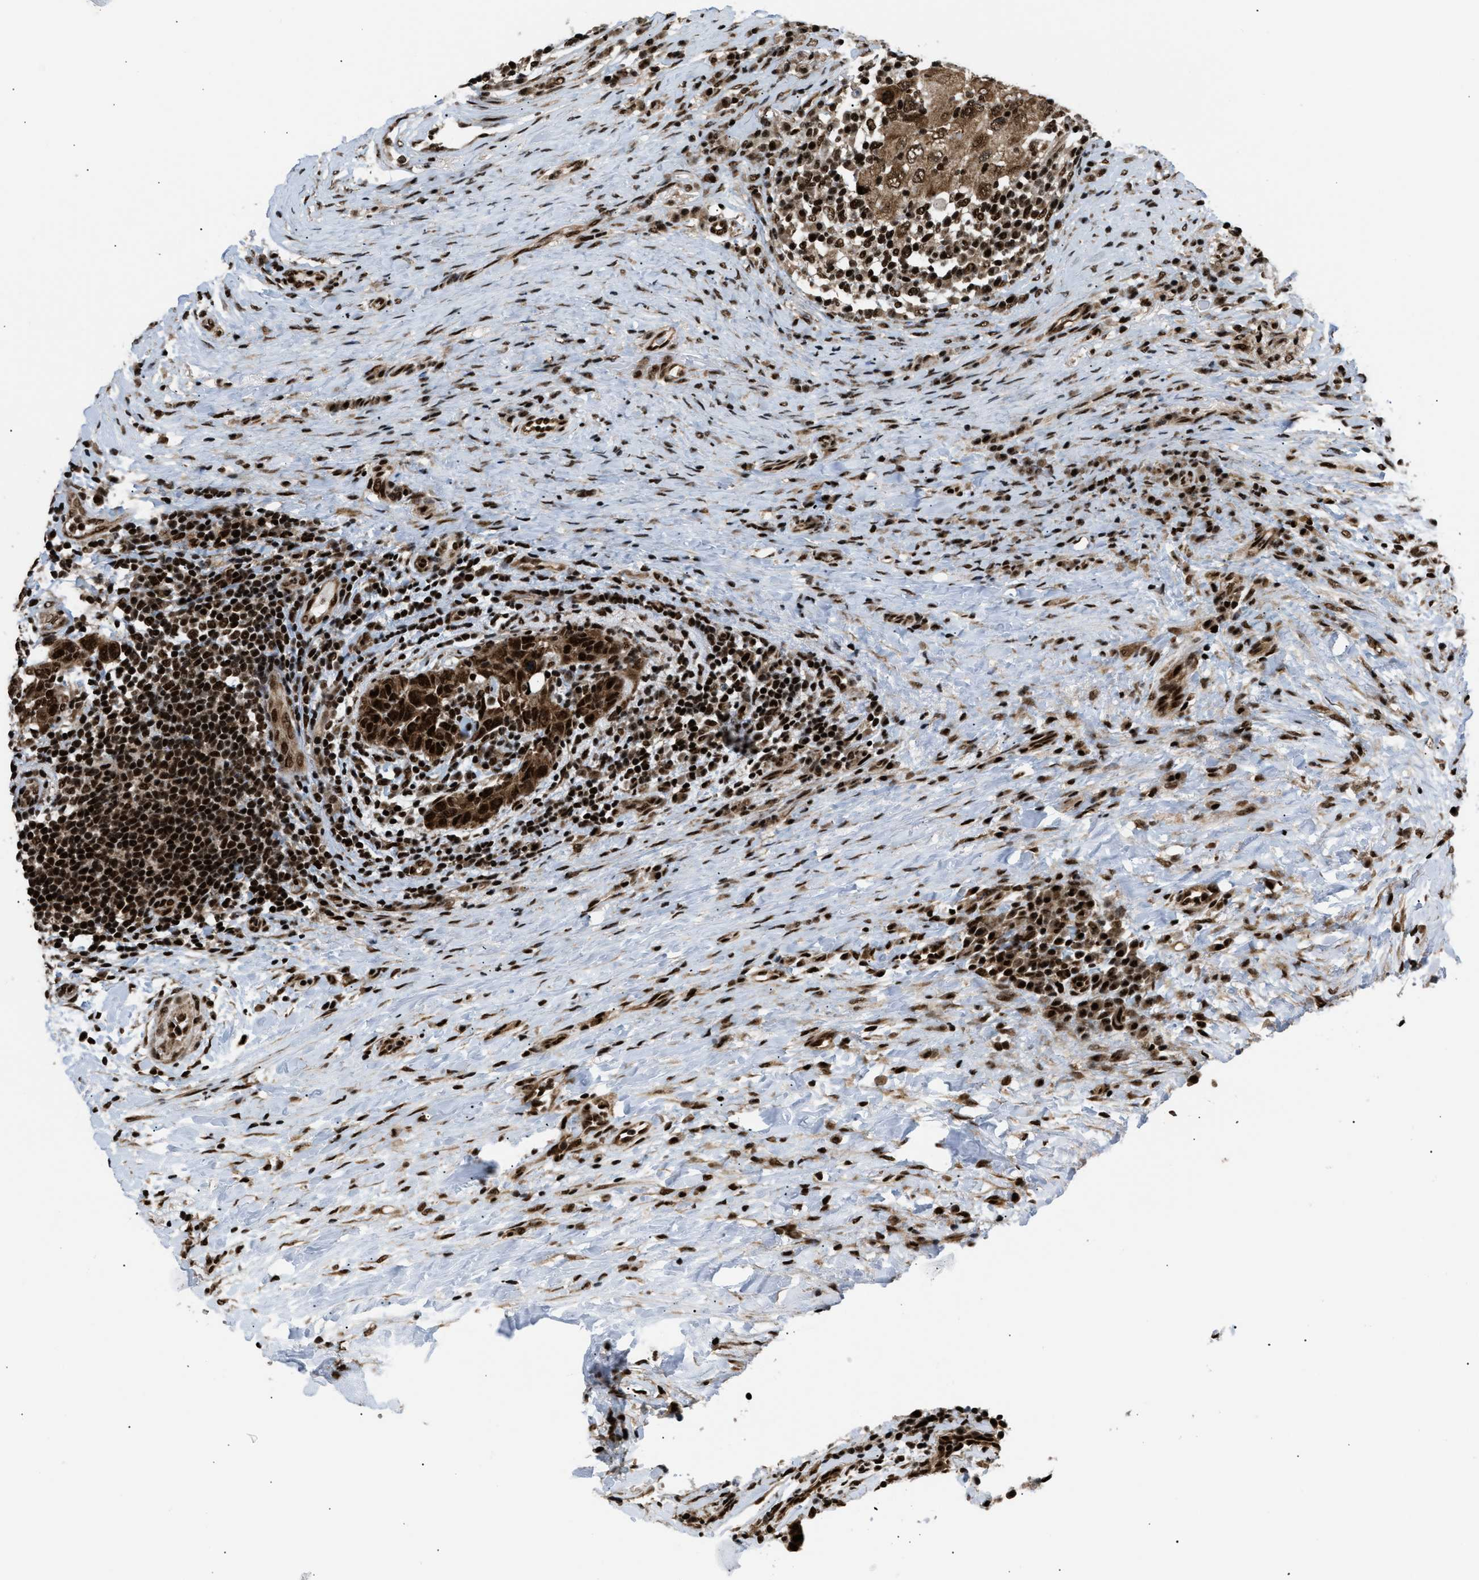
{"staining": {"intensity": "strong", "quantity": ">75%", "location": "nuclear"}, "tissue": "breast cancer", "cell_type": "Tumor cells", "image_type": "cancer", "snomed": [{"axis": "morphology", "description": "Duct carcinoma"}, {"axis": "topography", "description": "Breast"}], "caption": "This is an image of IHC staining of breast cancer (intraductal carcinoma), which shows strong positivity in the nuclear of tumor cells.", "gene": "RBM5", "patient": {"sex": "female", "age": 37}}